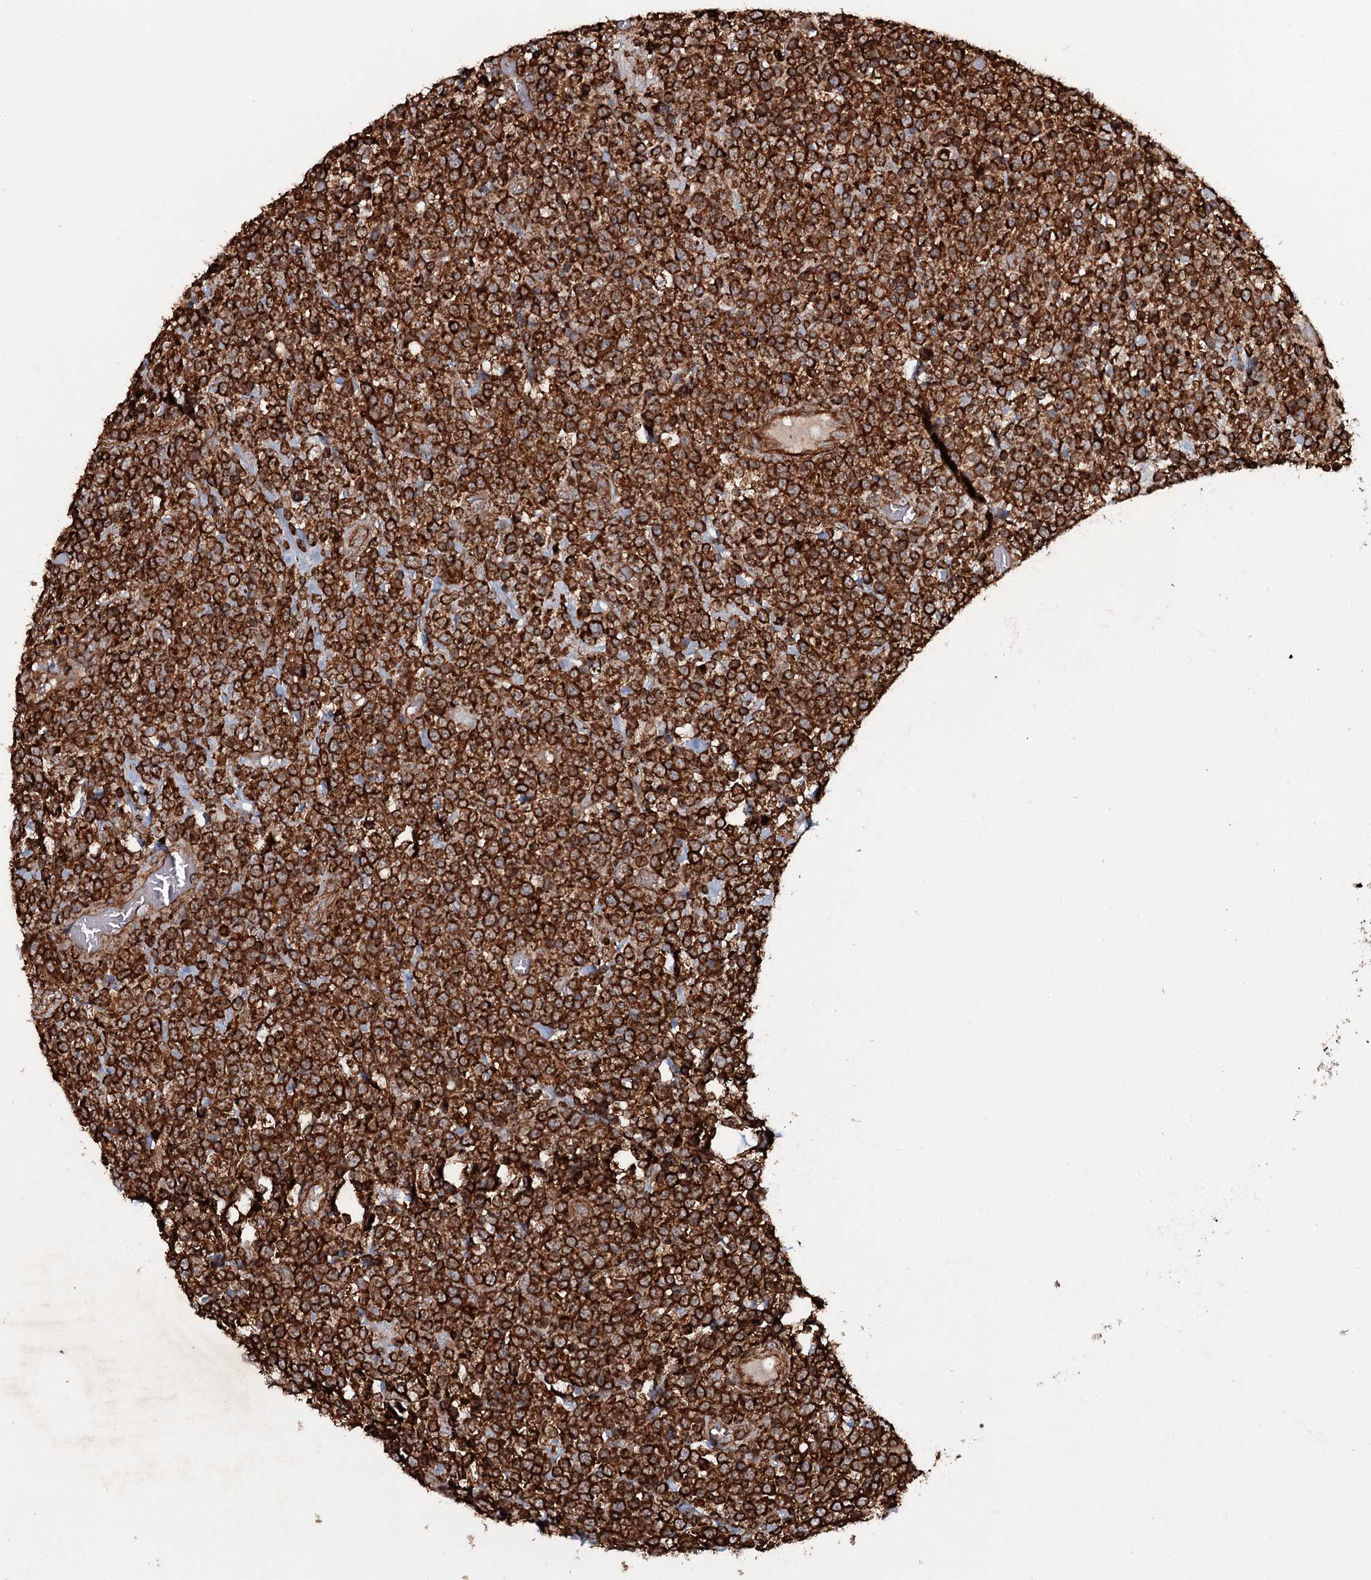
{"staining": {"intensity": "strong", "quantity": ">75%", "location": "cytoplasmic/membranous"}, "tissue": "lymphoma", "cell_type": "Tumor cells", "image_type": "cancer", "snomed": [{"axis": "morphology", "description": "Malignant lymphoma, non-Hodgkin's type, High grade"}, {"axis": "topography", "description": "Colon"}], "caption": "Tumor cells display high levels of strong cytoplasmic/membranous positivity in approximately >75% of cells in high-grade malignant lymphoma, non-Hodgkin's type. The staining is performed using DAB (3,3'-diaminobenzidine) brown chromogen to label protein expression. The nuclei are counter-stained blue using hematoxylin.", "gene": "VWA8", "patient": {"sex": "female", "age": 53}}